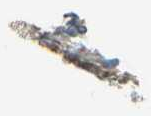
{"staining": {"intensity": "negative", "quantity": "none", "location": "none"}, "tissue": "endometrial cancer", "cell_type": "Tumor cells", "image_type": "cancer", "snomed": [{"axis": "morphology", "description": "Adenocarcinoma, NOS"}, {"axis": "topography", "description": "Endometrium"}], "caption": "Immunohistochemistry (IHC) of human endometrial cancer (adenocarcinoma) exhibits no positivity in tumor cells.", "gene": "CLNS1A", "patient": {"sex": "female", "age": 86}}